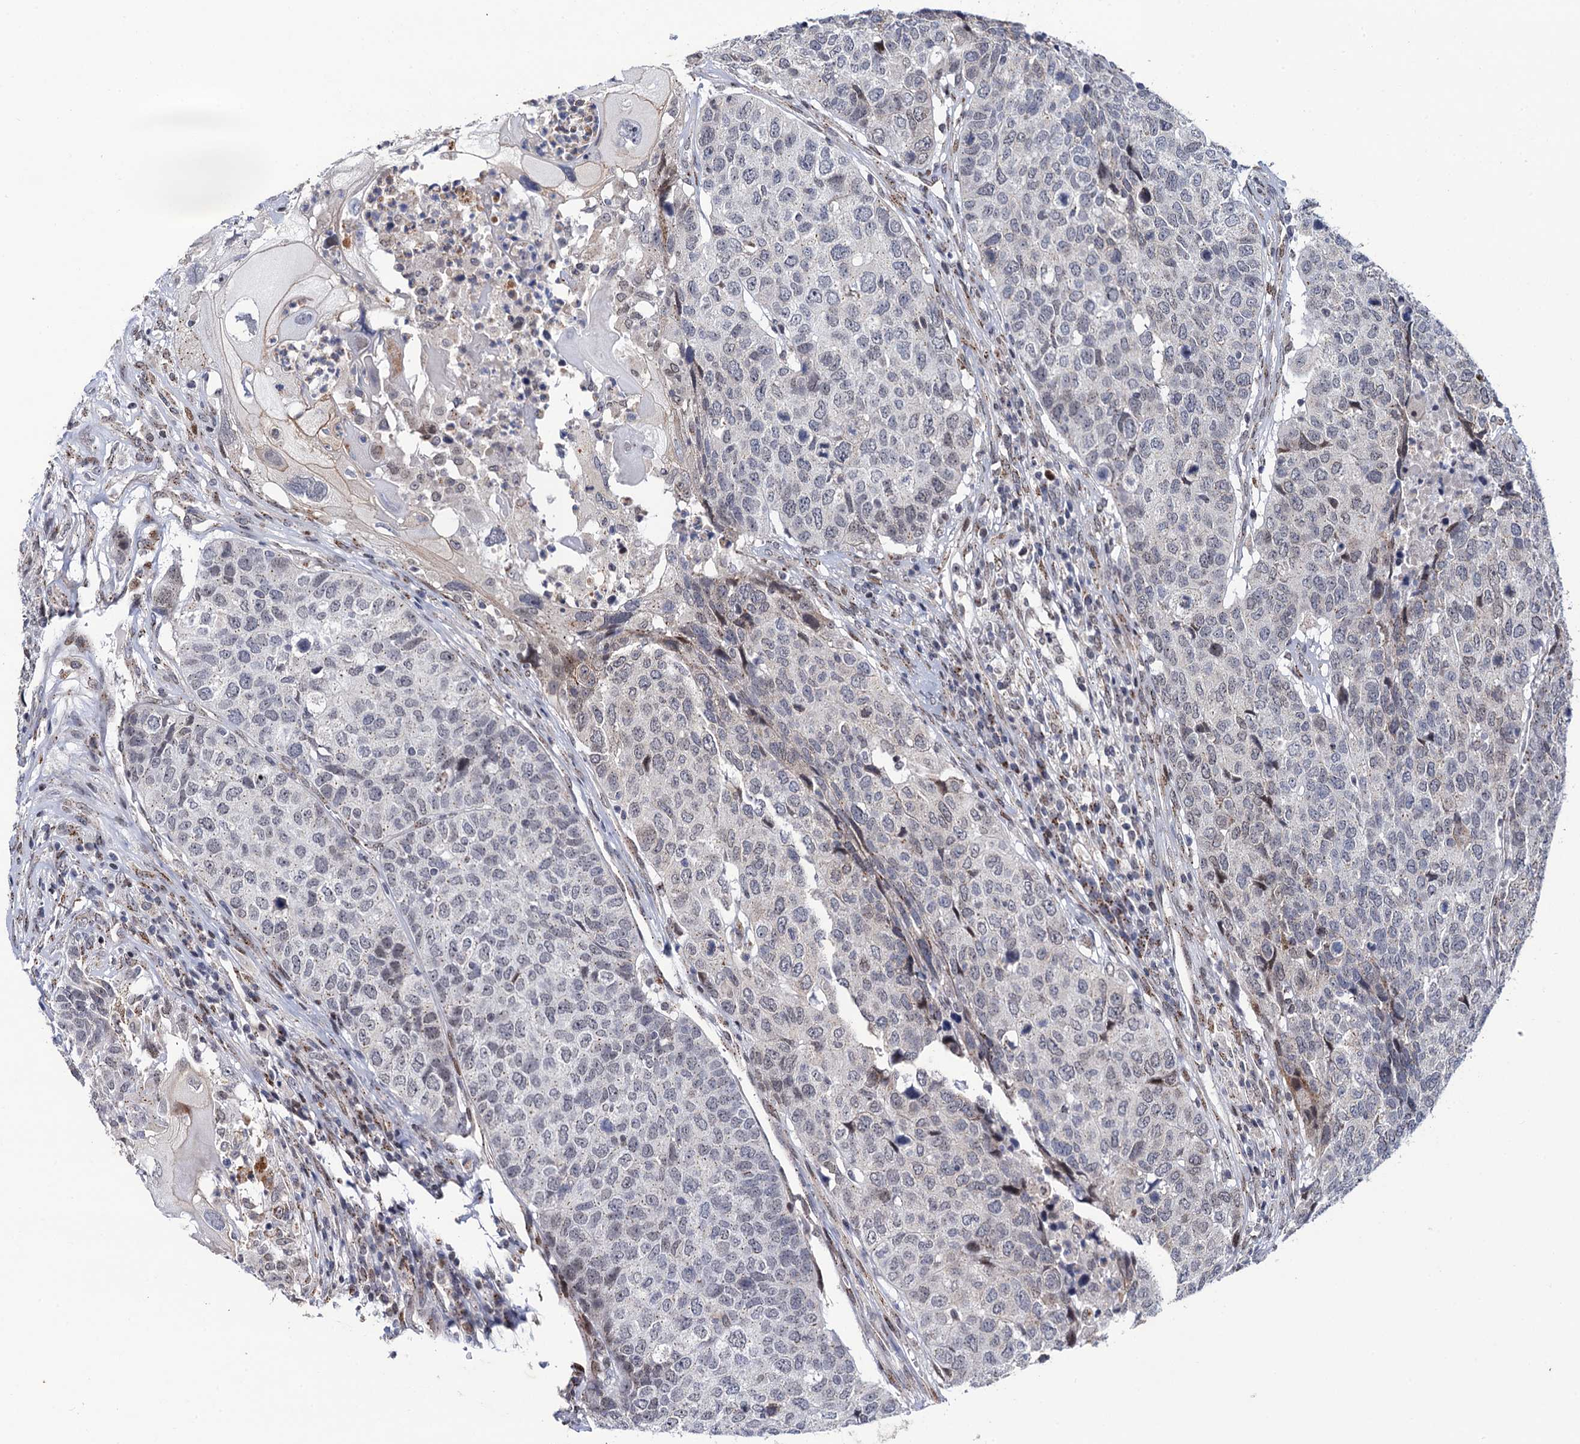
{"staining": {"intensity": "negative", "quantity": "none", "location": "none"}, "tissue": "head and neck cancer", "cell_type": "Tumor cells", "image_type": "cancer", "snomed": [{"axis": "morphology", "description": "Squamous cell carcinoma, NOS"}, {"axis": "topography", "description": "Head-Neck"}], "caption": "Tumor cells show no significant protein expression in head and neck squamous cell carcinoma.", "gene": "THAP2", "patient": {"sex": "male", "age": 66}}